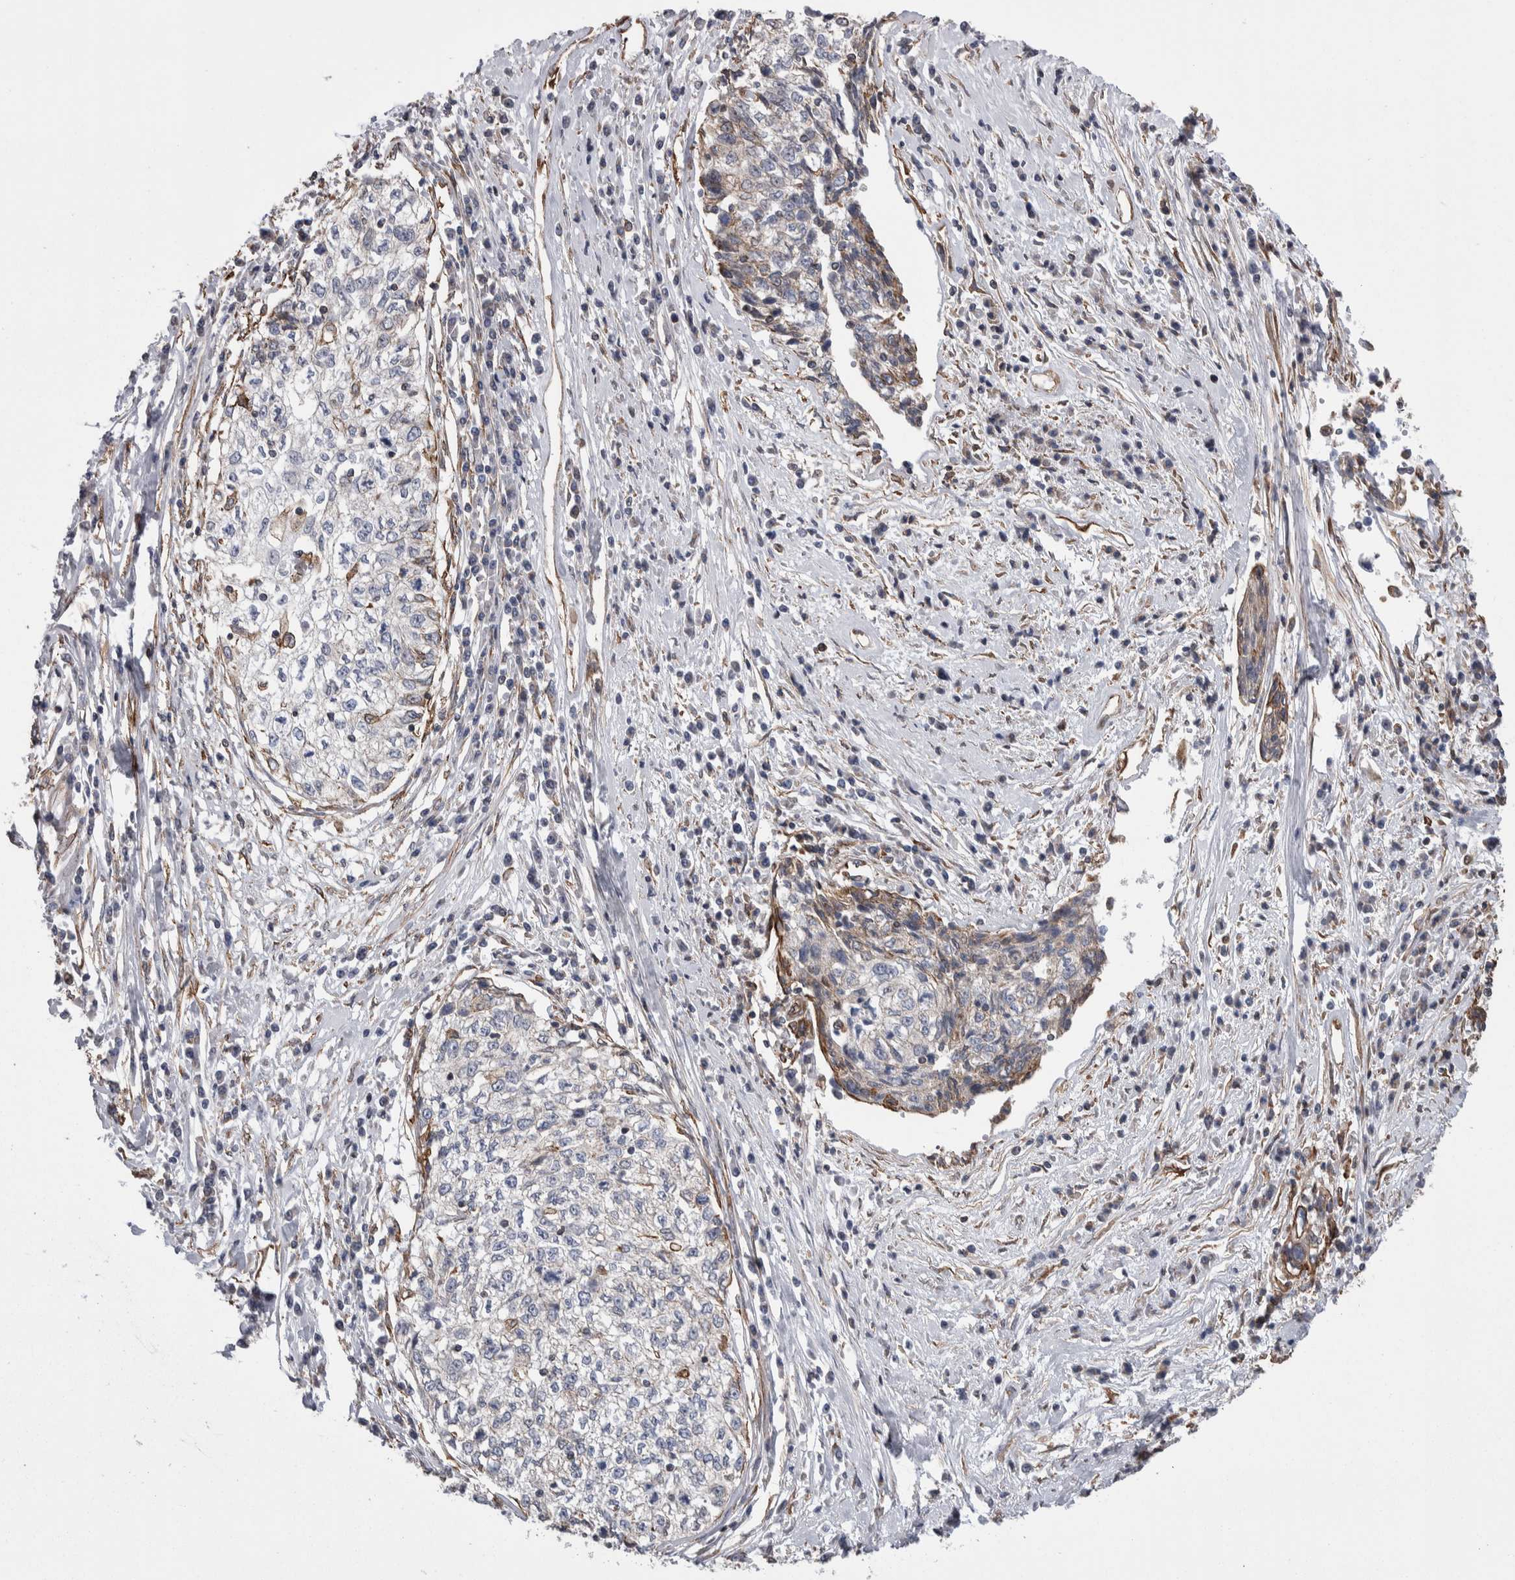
{"staining": {"intensity": "weak", "quantity": "<25%", "location": "cytoplasmic/membranous"}, "tissue": "cervical cancer", "cell_type": "Tumor cells", "image_type": "cancer", "snomed": [{"axis": "morphology", "description": "Squamous cell carcinoma, NOS"}, {"axis": "topography", "description": "Cervix"}], "caption": "The micrograph reveals no significant staining in tumor cells of cervical cancer. Nuclei are stained in blue.", "gene": "KIF12", "patient": {"sex": "female", "age": 57}}